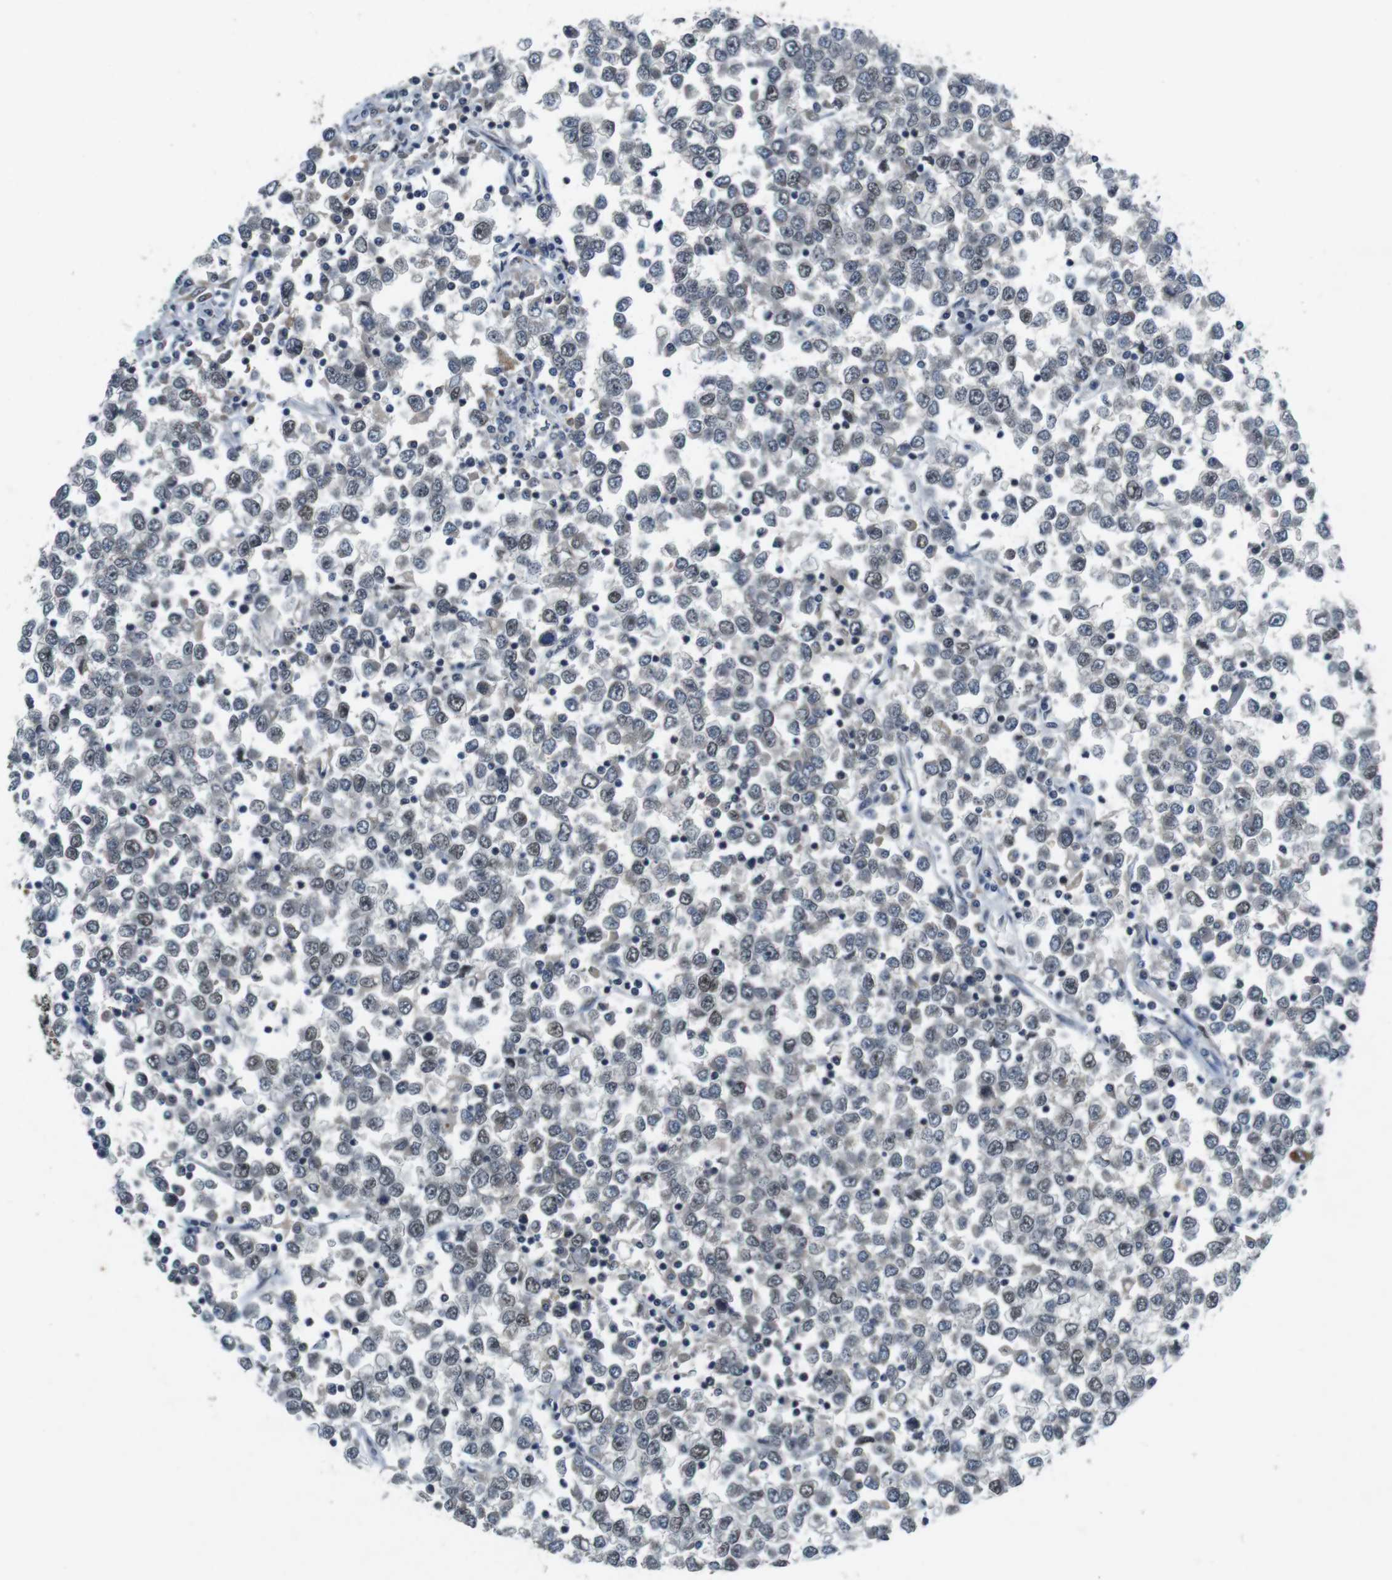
{"staining": {"intensity": "weak", "quantity": "<25%", "location": "nuclear"}, "tissue": "testis cancer", "cell_type": "Tumor cells", "image_type": "cancer", "snomed": [{"axis": "morphology", "description": "Seminoma, NOS"}, {"axis": "topography", "description": "Testis"}], "caption": "The IHC image has no significant staining in tumor cells of testis seminoma tissue.", "gene": "USP7", "patient": {"sex": "male", "age": 65}}